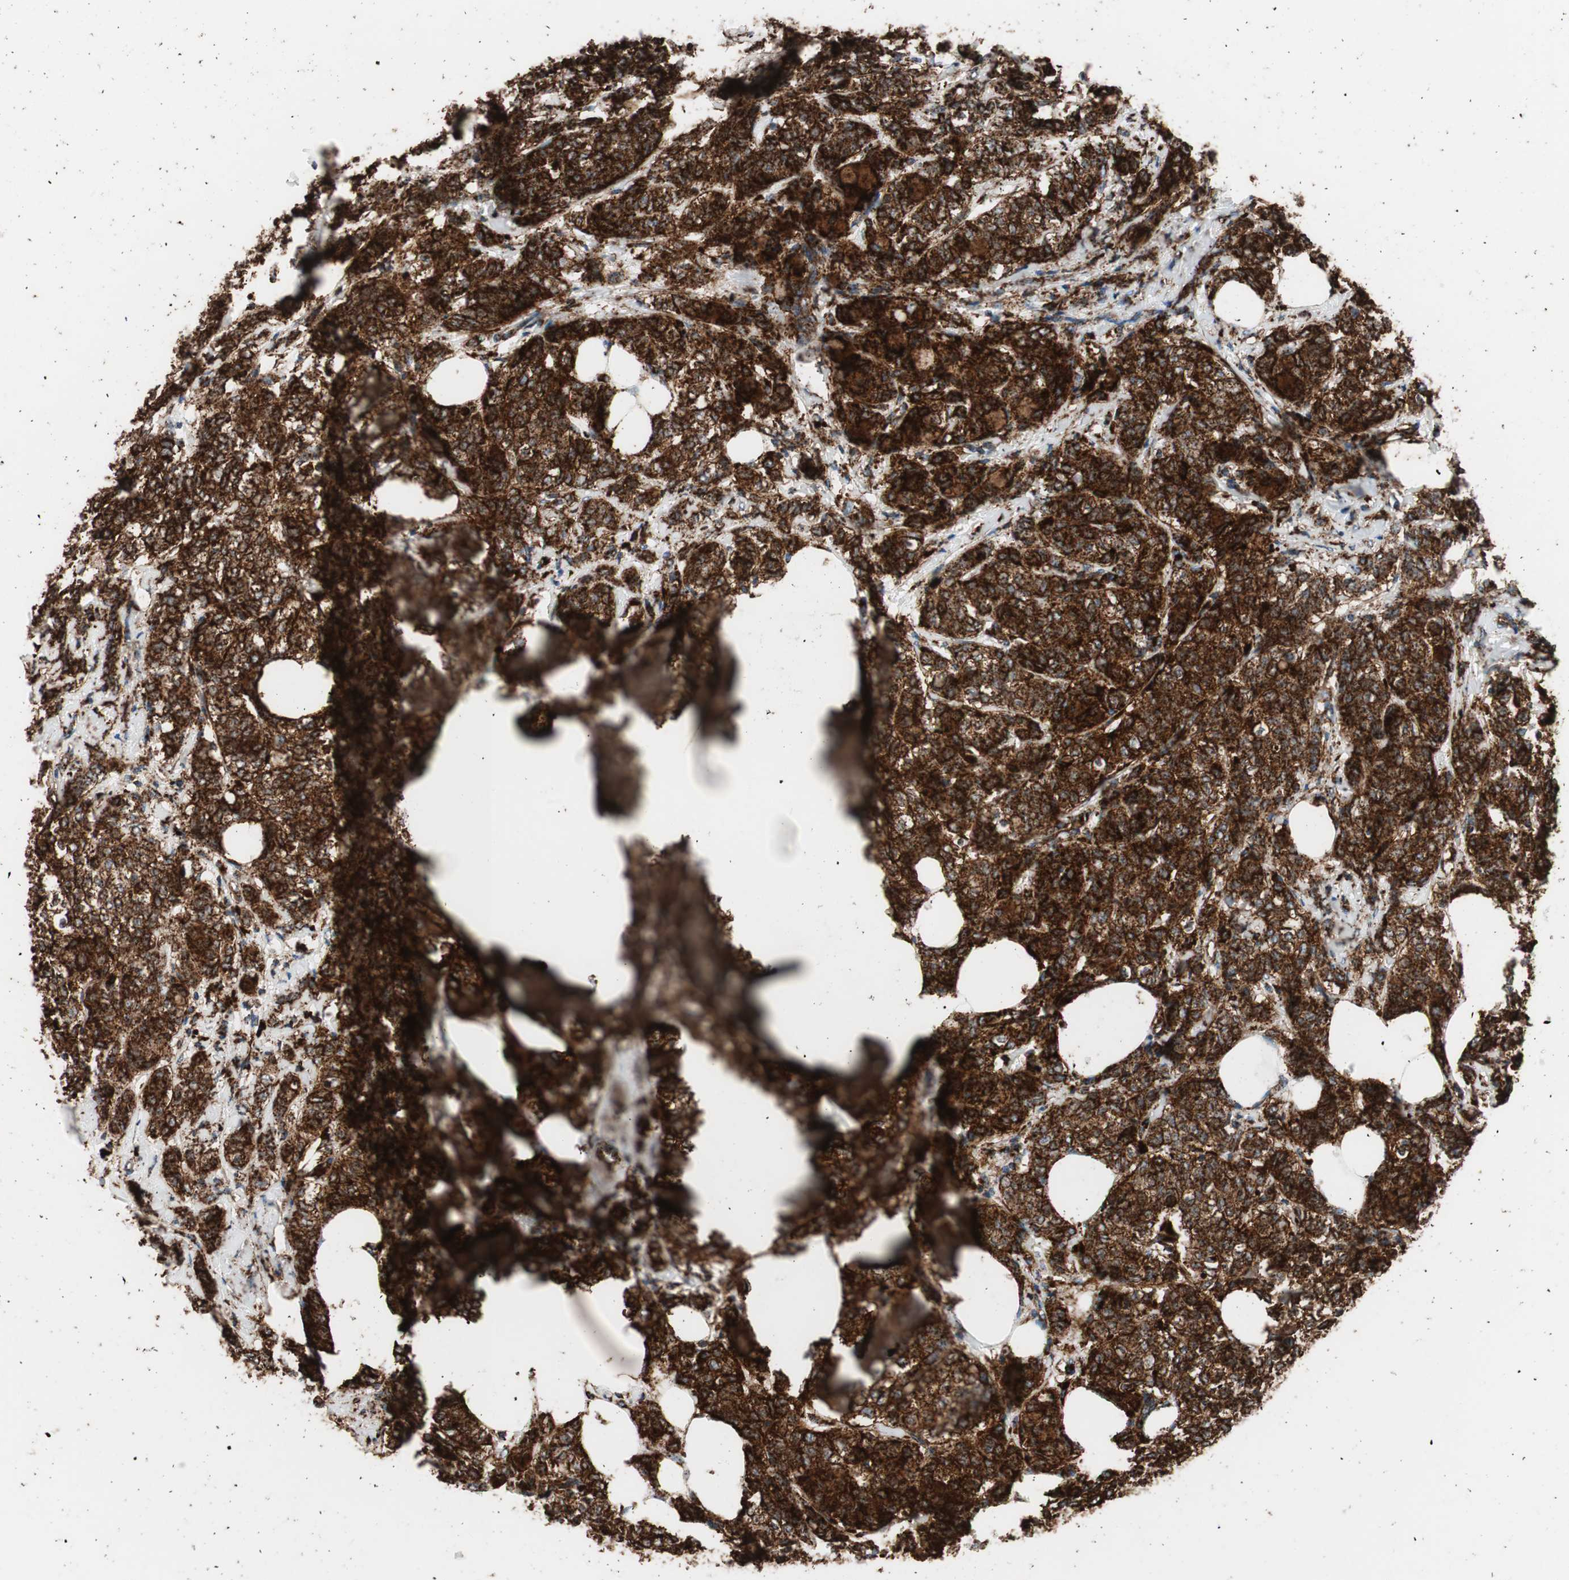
{"staining": {"intensity": "strong", "quantity": ">75%", "location": "cytoplasmic/membranous"}, "tissue": "breast cancer", "cell_type": "Tumor cells", "image_type": "cancer", "snomed": [{"axis": "morphology", "description": "Lobular carcinoma"}, {"axis": "topography", "description": "Breast"}], "caption": "Lobular carcinoma (breast) stained for a protein (brown) displays strong cytoplasmic/membranous positive positivity in about >75% of tumor cells.", "gene": "LAMP1", "patient": {"sex": "female", "age": 60}}